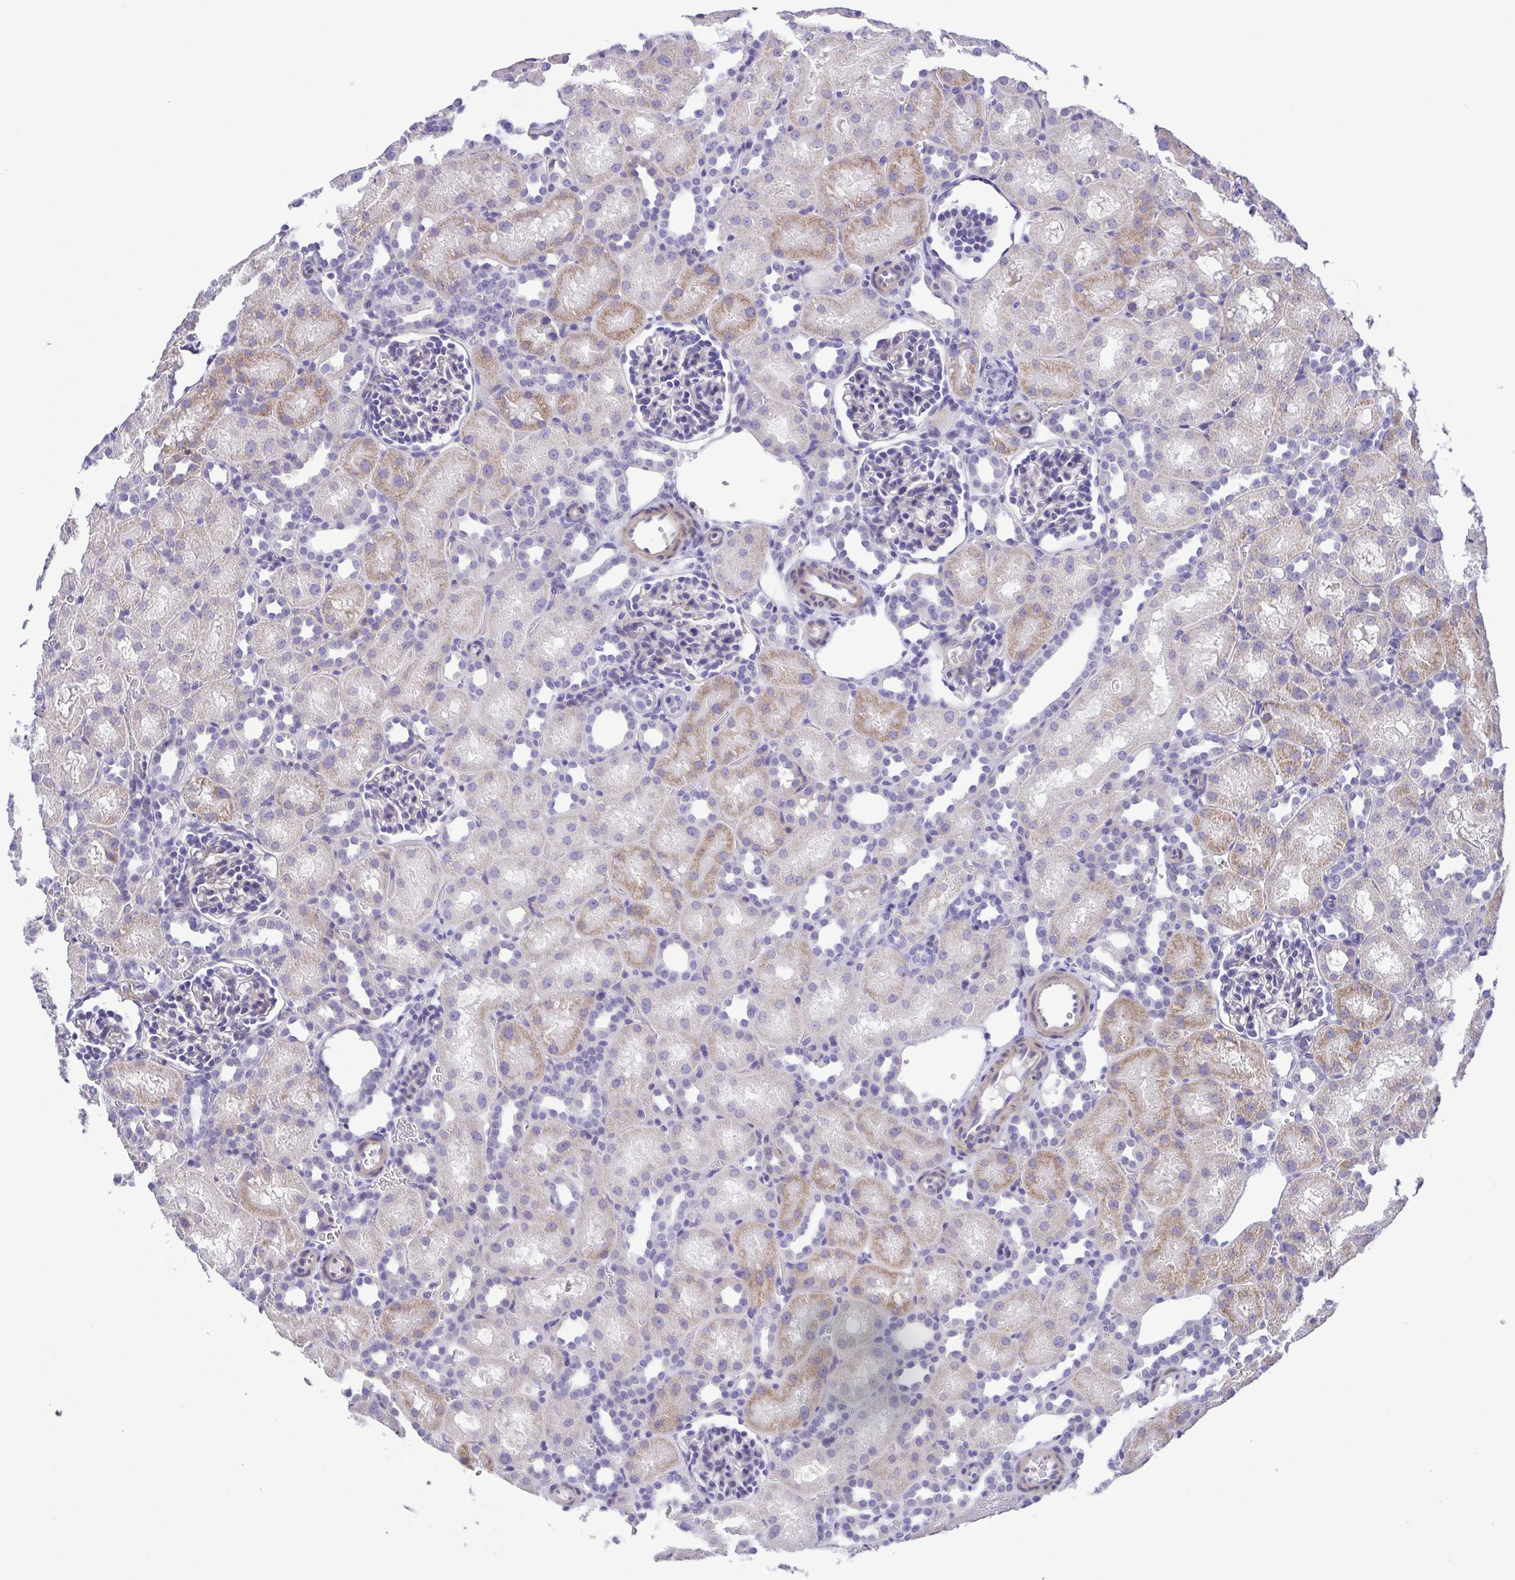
{"staining": {"intensity": "negative", "quantity": "none", "location": "none"}, "tissue": "kidney", "cell_type": "Cells in glomeruli", "image_type": "normal", "snomed": [{"axis": "morphology", "description": "Normal tissue, NOS"}, {"axis": "topography", "description": "Kidney"}], "caption": "High magnification brightfield microscopy of benign kidney stained with DAB (brown) and counterstained with hematoxylin (blue): cells in glomeruli show no significant positivity. Brightfield microscopy of IHC stained with DAB (brown) and hematoxylin (blue), captured at high magnification.", "gene": "ISM2", "patient": {"sex": "male", "age": 1}}